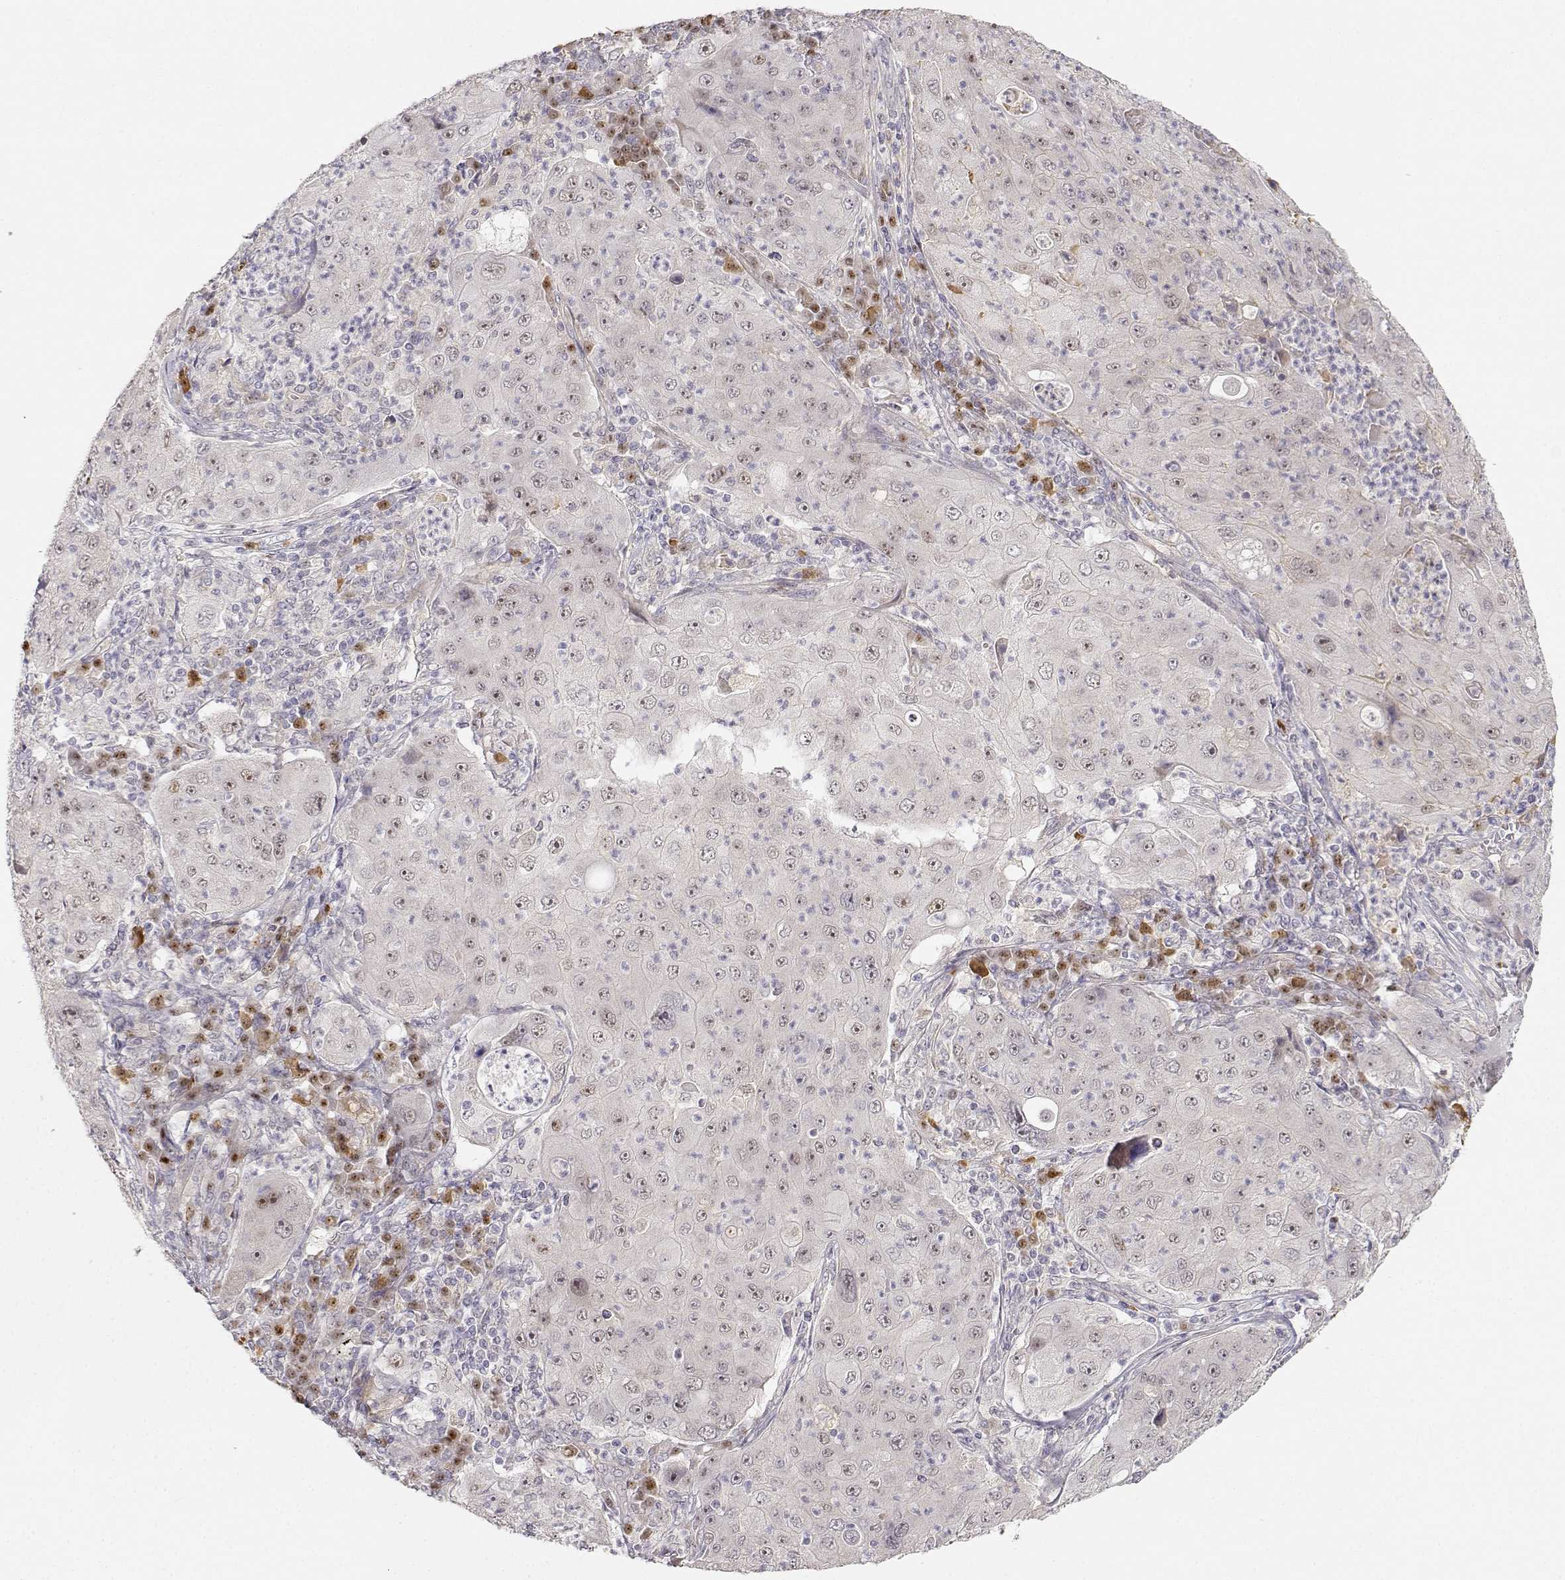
{"staining": {"intensity": "negative", "quantity": "none", "location": "none"}, "tissue": "lung cancer", "cell_type": "Tumor cells", "image_type": "cancer", "snomed": [{"axis": "morphology", "description": "Squamous cell carcinoma, NOS"}, {"axis": "topography", "description": "Lung"}], "caption": "This is an immunohistochemistry (IHC) photomicrograph of human squamous cell carcinoma (lung). There is no positivity in tumor cells.", "gene": "EAF2", "patient": {"sex": "female", "age": 59}}